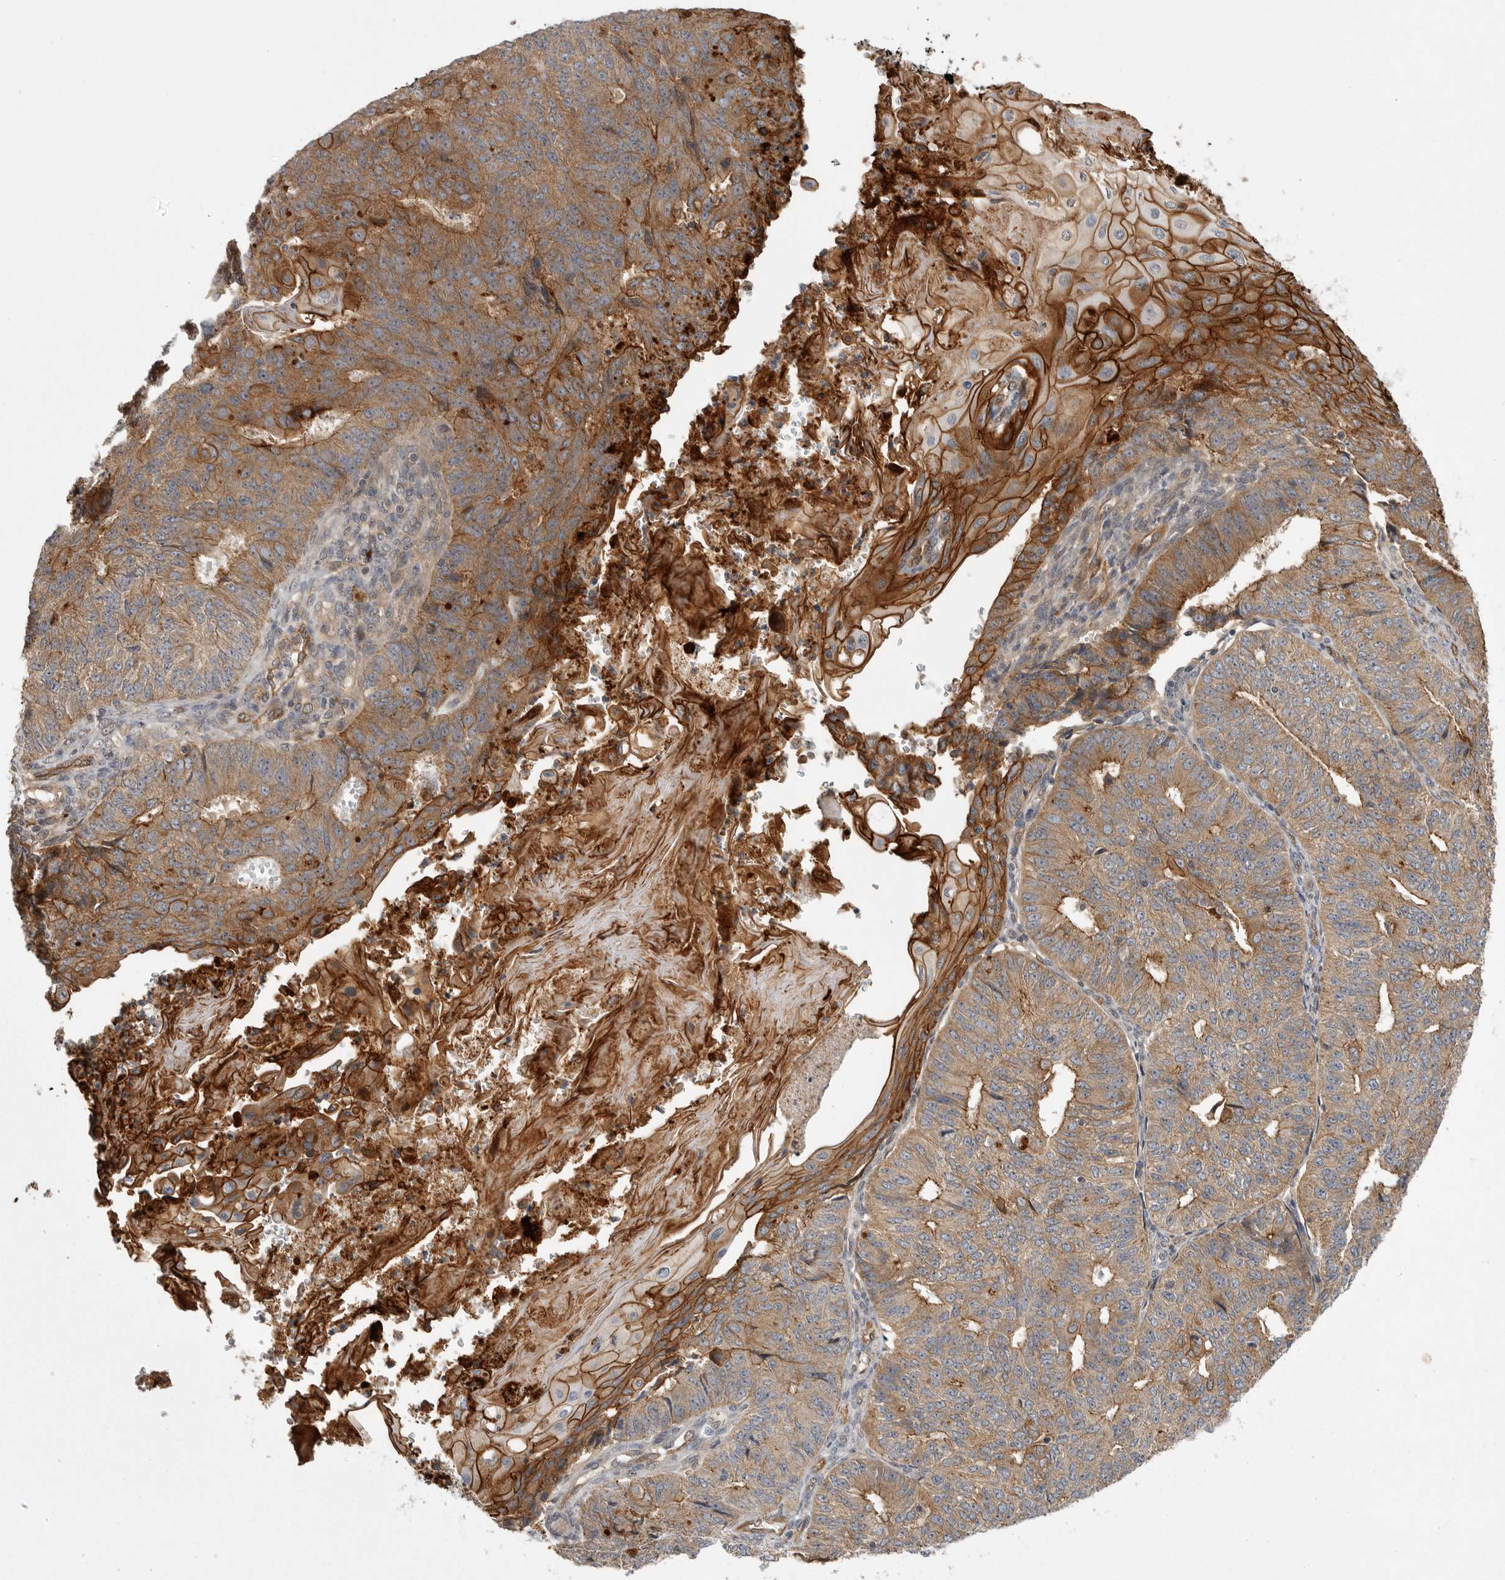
{"staining": {"intensity": "strong", "quantity": ">75%", "location": "cytoplasmic/membranous"}, "tissue": "endometrial cancer", "cell_type": "Tumor cells", "image_type": "cancer", "snomed": [{"axis": "morphology", "description": "Adenocarcinoma, NOS"}, {"axis": "topography", "description": "Endometrium"}], "caption": "A high amount of strong cytoplasmic/membranous positivity is present in about >75% of tumor cells in endometrial adenocarcinoma tissue.", "gene": "NECTIN1", "patient": {"sex": "female", "age": 32}}